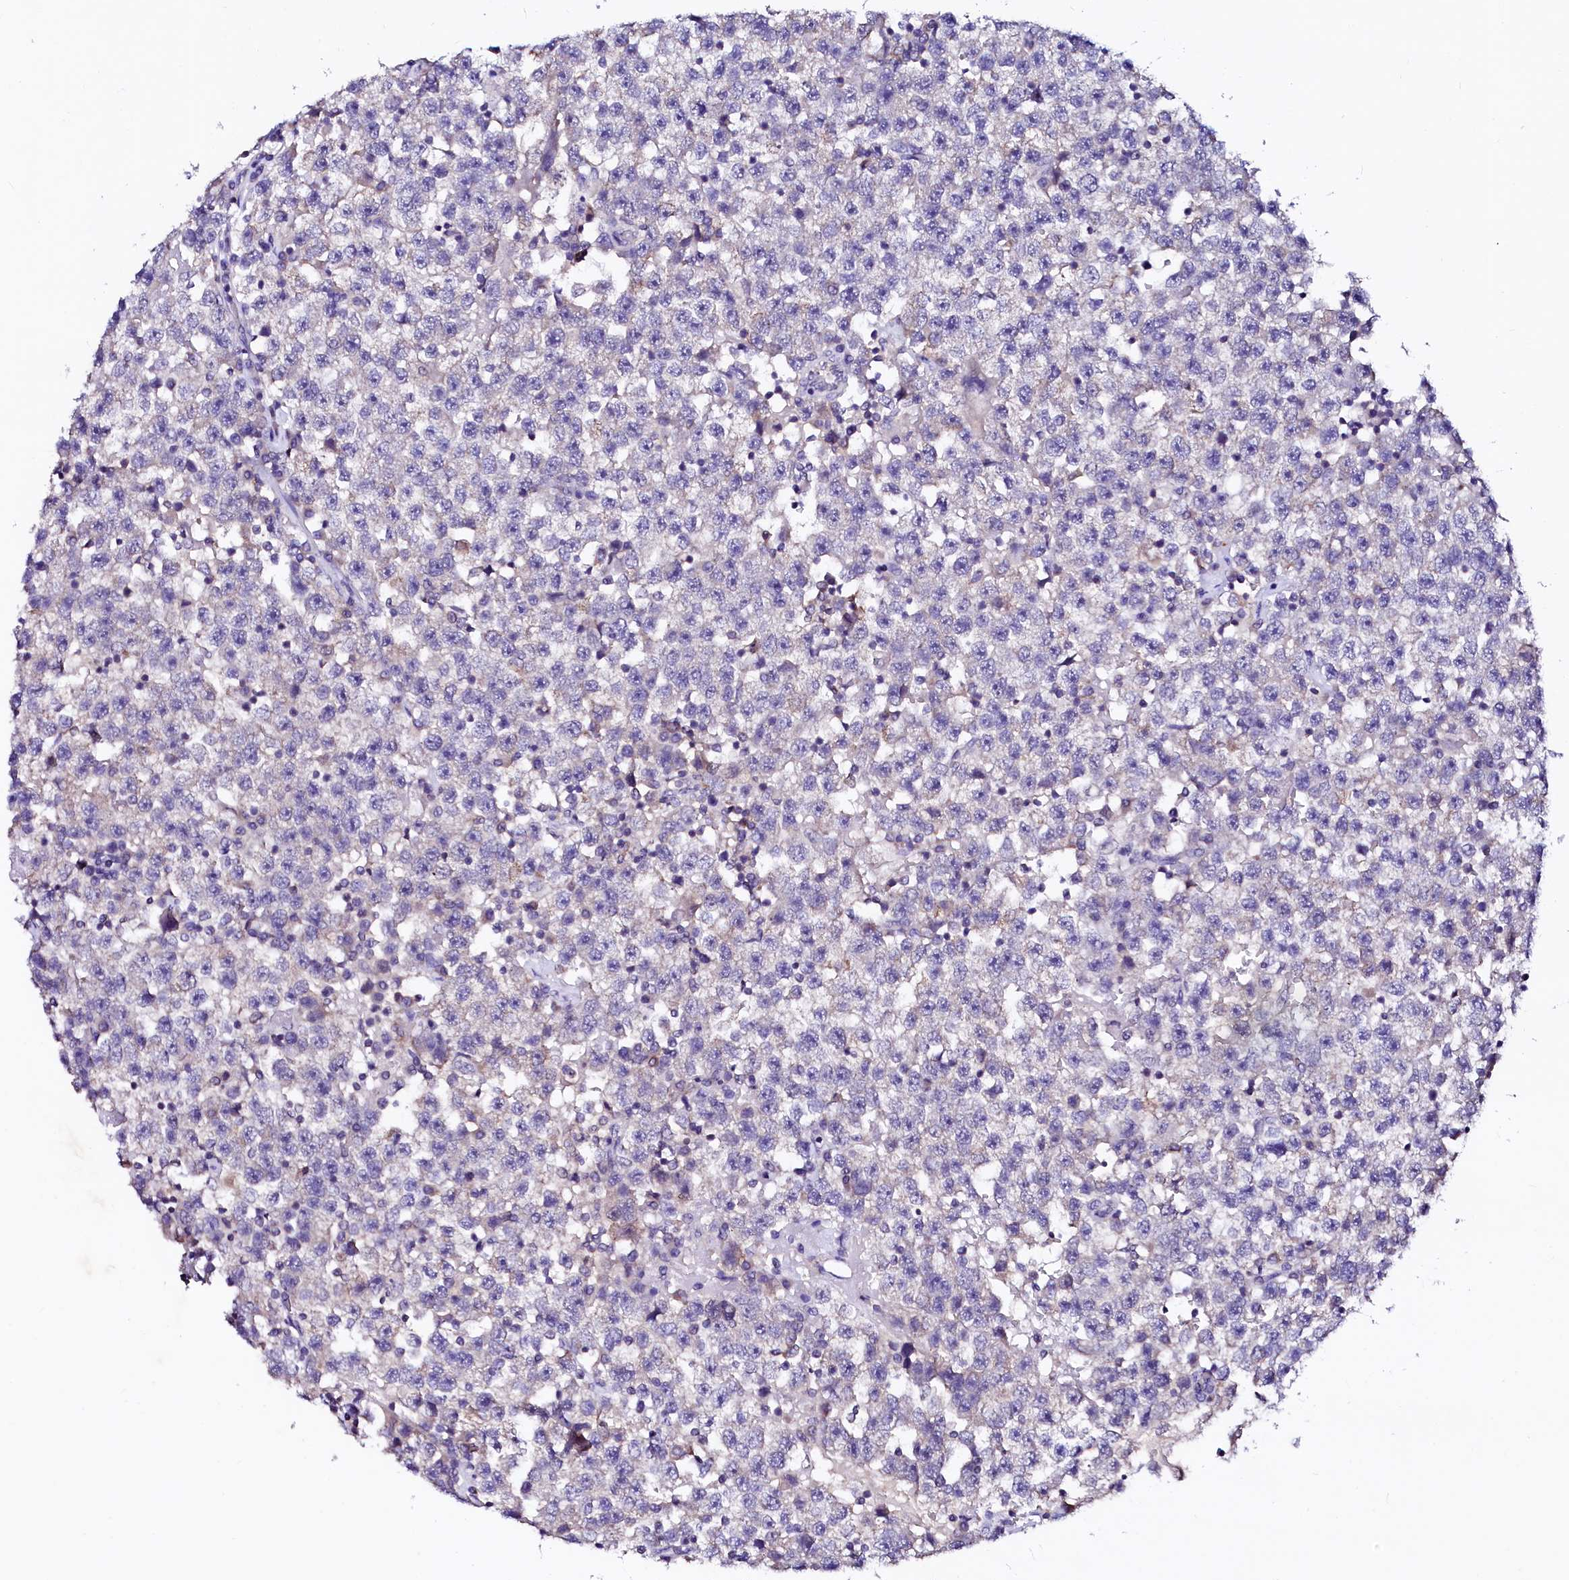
{"staining": {"intensity": "negative", "quantity": "none", "location": "none"}, "tissue": "testis cancer", "cell_type": "Tumor cells", "image_type": "cancer", "snomed": [{"axis": "morphology", "description": "Seminoma, NOS"}, {"axis": "topography", "description": "Testis"}], "caption": "DAB (3,3'-diaminobenzidine) immunohistochemical staining of testis cancer exhibits no significant expression in tumor cells. (DAB immunohistochemistry visualized using brightfield microscopy, high magnification).", "gene": "NALF1", "patient": {"sex": "male", "age": 22}}